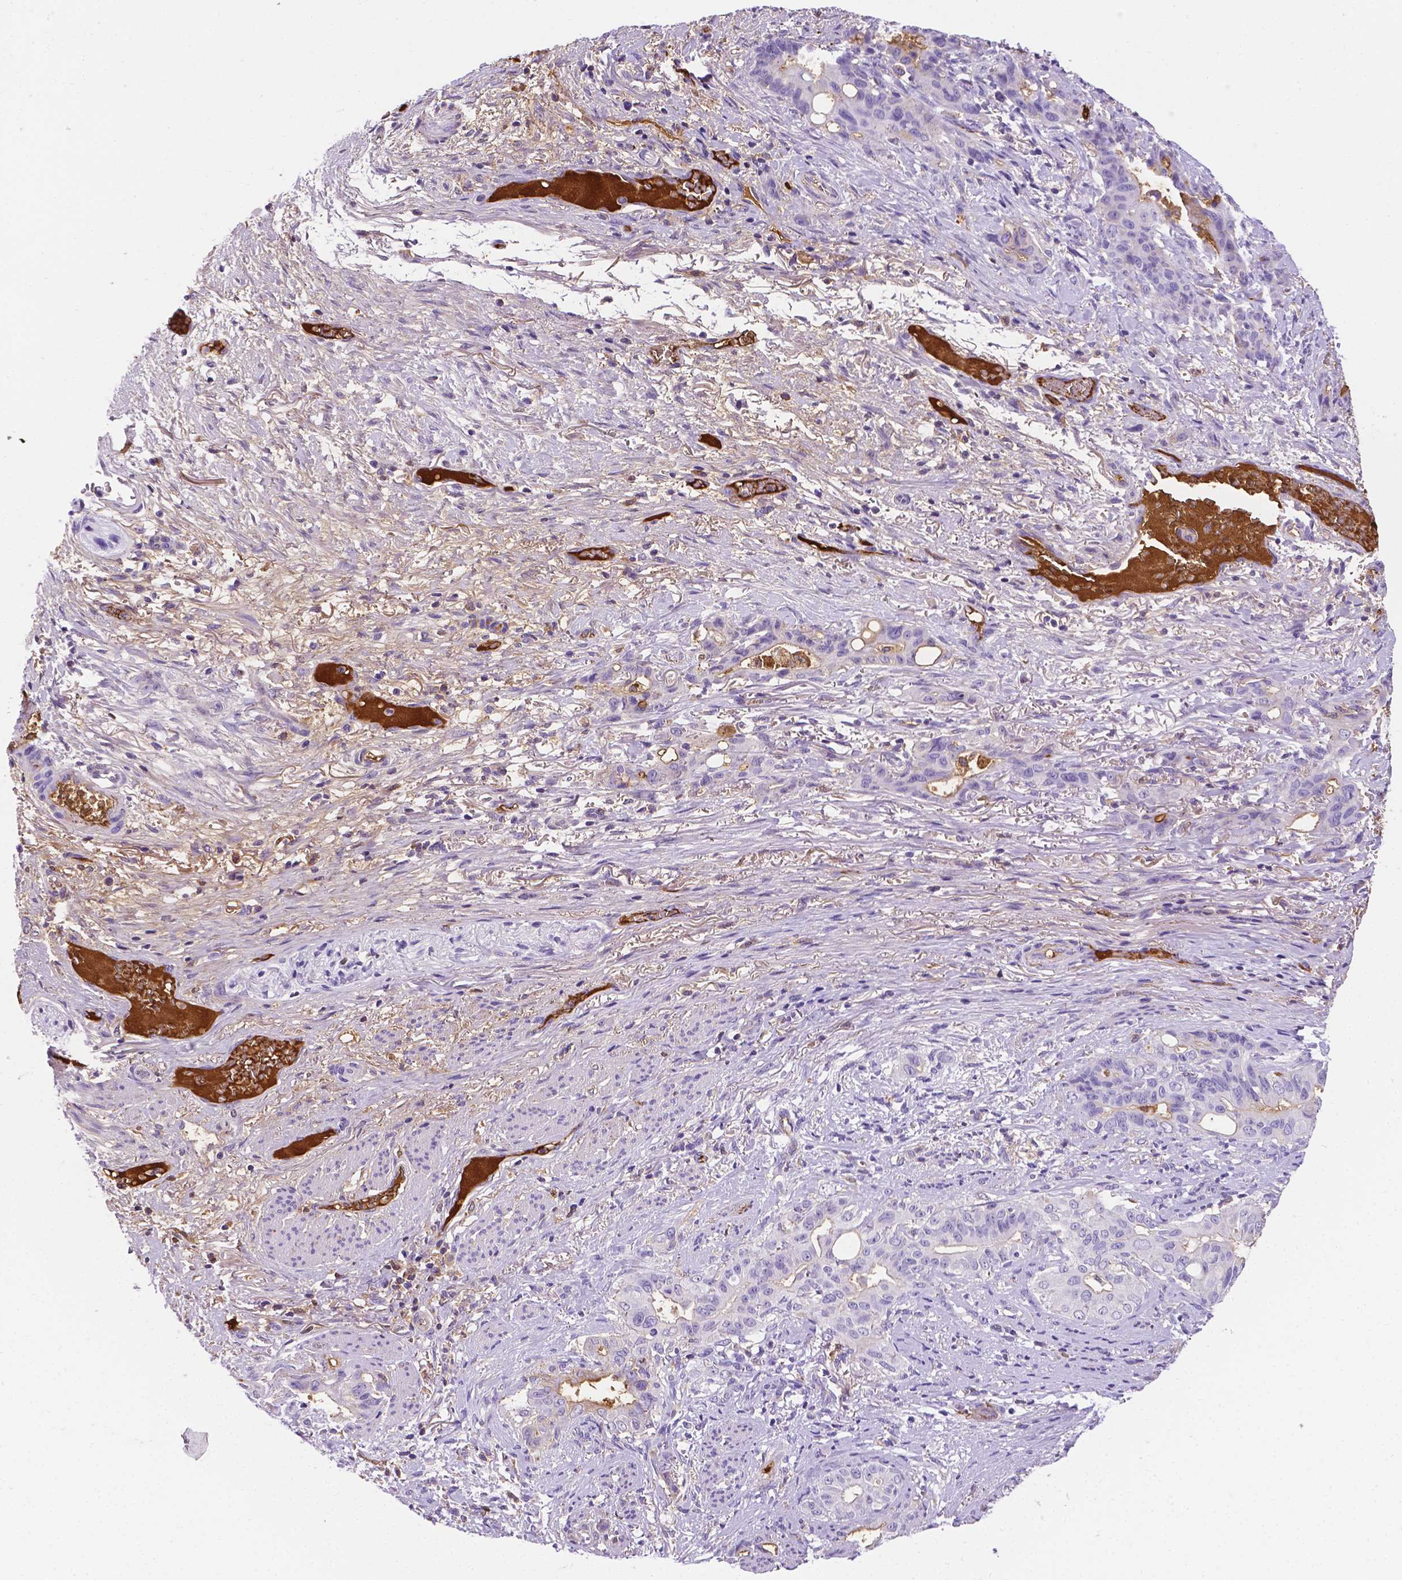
{"staining": {"intensity": "negative", "quantity": "none", "location": "none"}, "tissue": "stomach cancer", "cell_type": "Tumor cells", "image_type": "cancer", "snomed": [{"axis": "morphology", "description": "Normal tissue, NOS"}, {"axis": "morphology", "description": "Adenocarcinoma, NOS"}, {"axis": "topography", "description": "Esophagus"}, {"axis": "topography", "description": "Stomach, upper"}], "caption": "IHC of stomach cancer (adenocarcinoma) demonstrates no staining in tumor cells.", "gene": "APOE", "patient": {"sex": "male", "age": 62}}